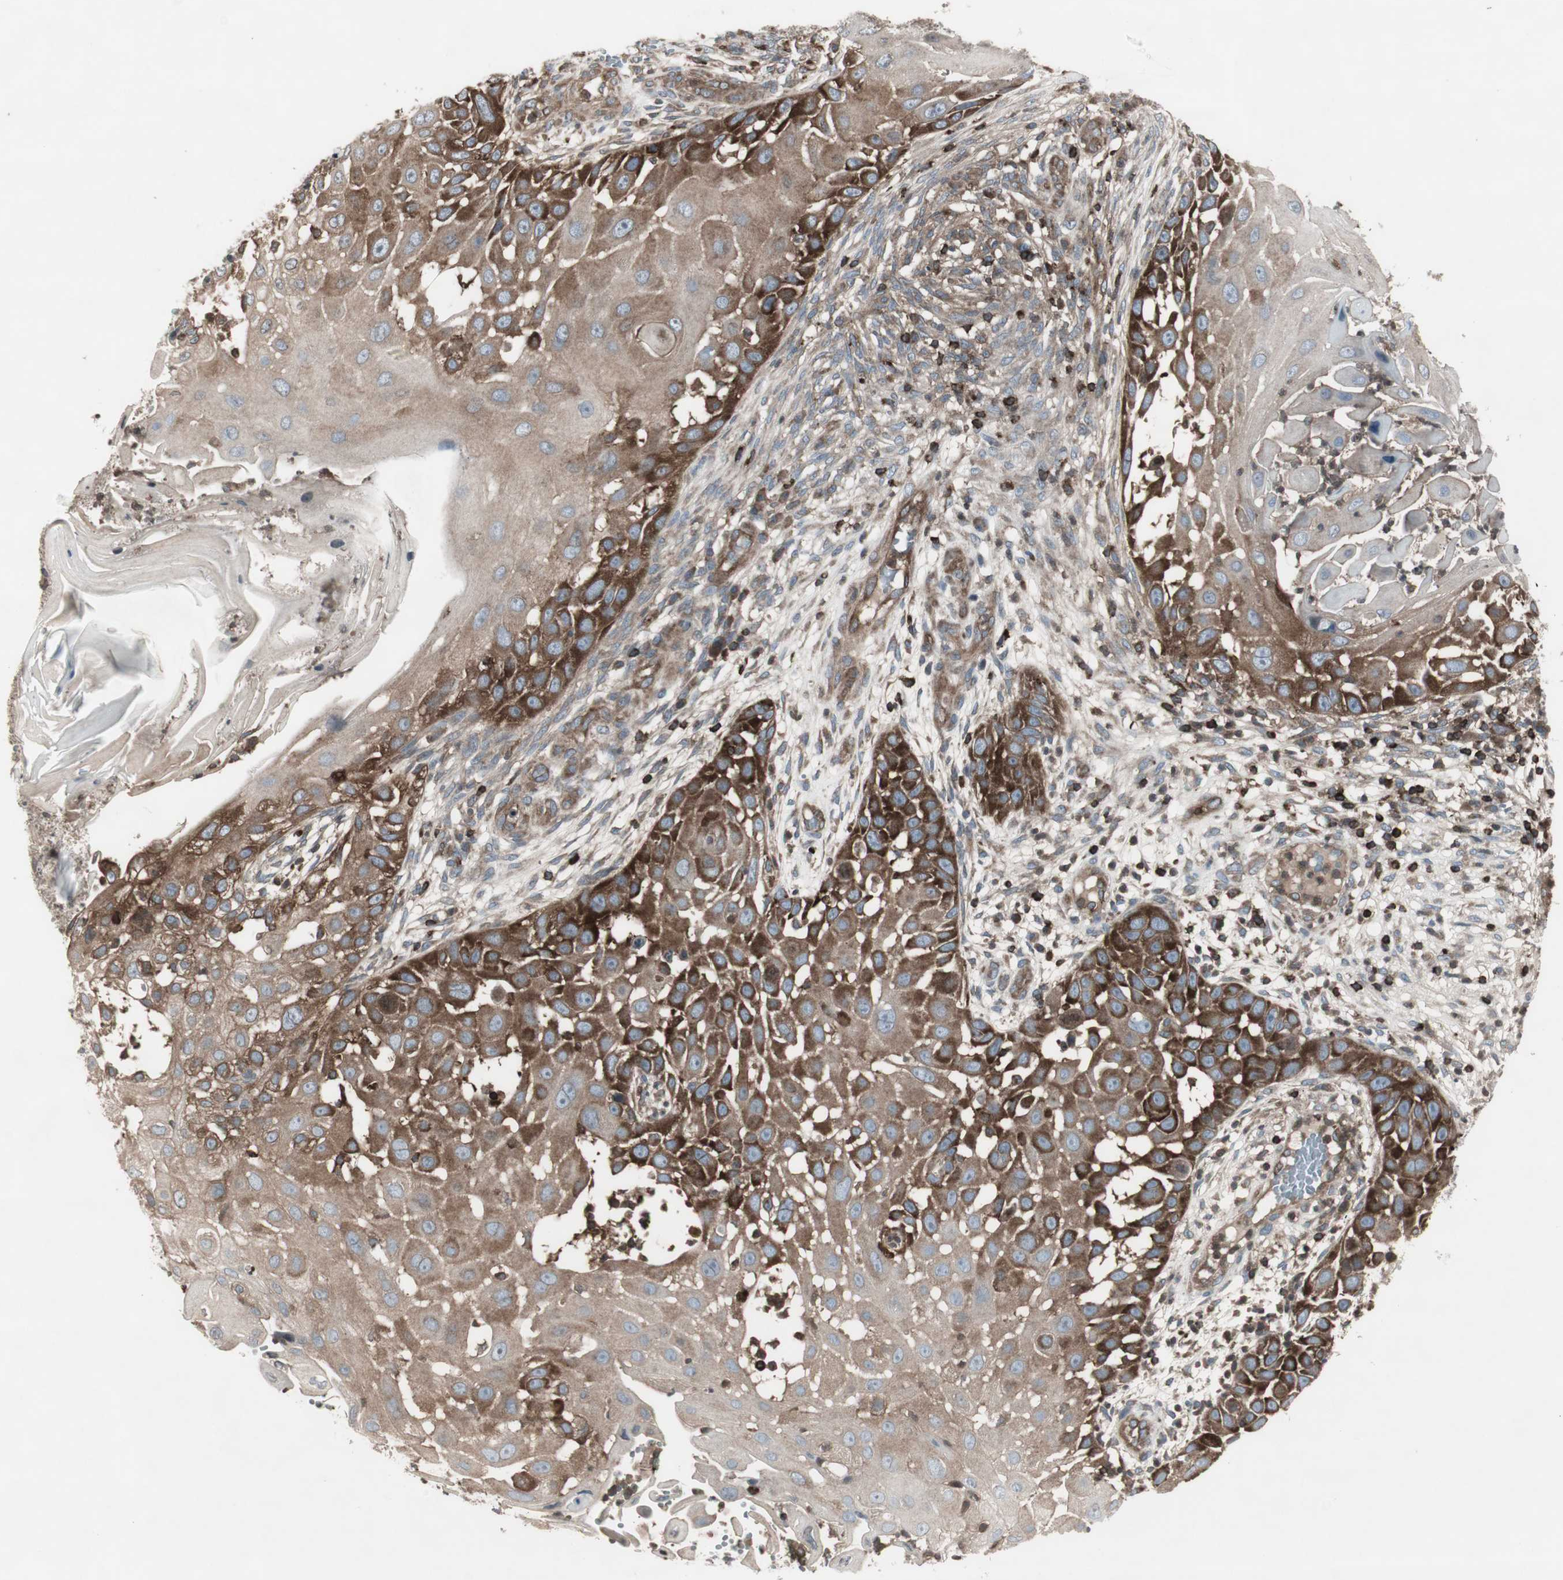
{"staining": {"intensity": "strong", "quantity": "<25%", "location": "cytoplasmic/membranous"}, "tissue": "skin cancer", "cell_type": "Tumor cells", "image_type": "cancer", "snomed": [{"axis": "morphology", "description": "Squamous cell carcinoma, NOS"}, {"axis": "topography", "description": "Skin"}], "caption": "Skin cancer was stained to show a protein in brown. There is medium levels of strong cytoplasmic/membranous staining in approximately <25% of tumor cells.", "gene": "ARHGEF1", "patient": {"sex": "female", "age": 44}}